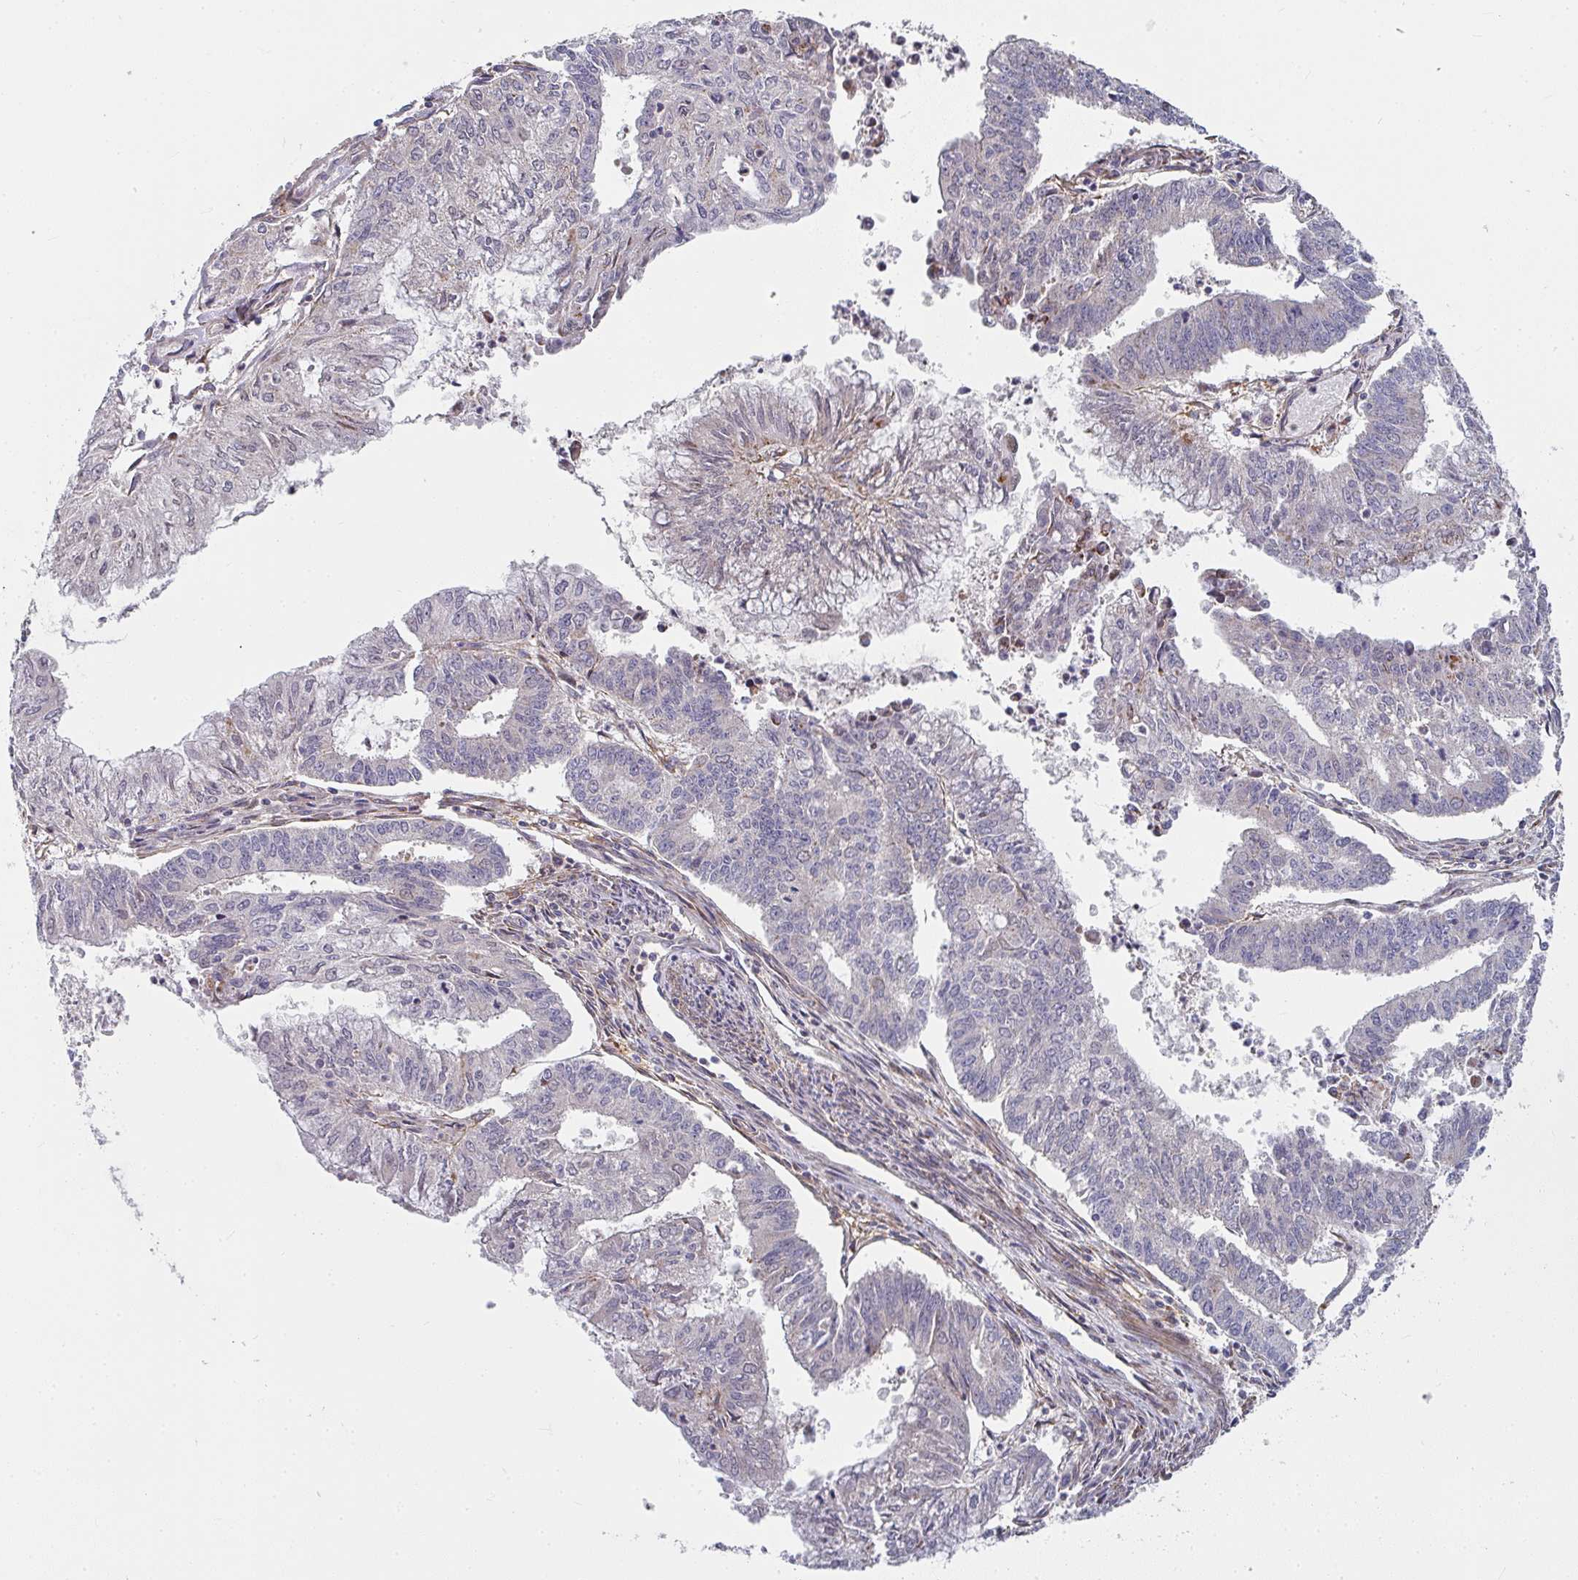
{"staining": {"intensity": "weak", "quantity": "<25%", "location": "cytoplasmic/membranous"}, "tissue": "endometrial cancer", "cell_type": "Tumor cells", "image_type": "cancer", "snomed": [{"axis": "morphology", "description": "Adenocarcinoma, NOS"}, {"axis": "topography", "description": "Endometrium"}], "caption": "DAB (3,3'-diaminobenzidine) immunohistochemical staining of endometrial cancer (adenocarcinoma) shows no significant staining in tumor cells. The staining was performed using DAB (3,3'-diaminobenzidine) to visualize the protein expression in brown, while the nuclei were stained in blue with hematoxylin (Magnification: 20x).", "gene": "RHEBL1", "patient": {"sex": "female", "age": 61}}